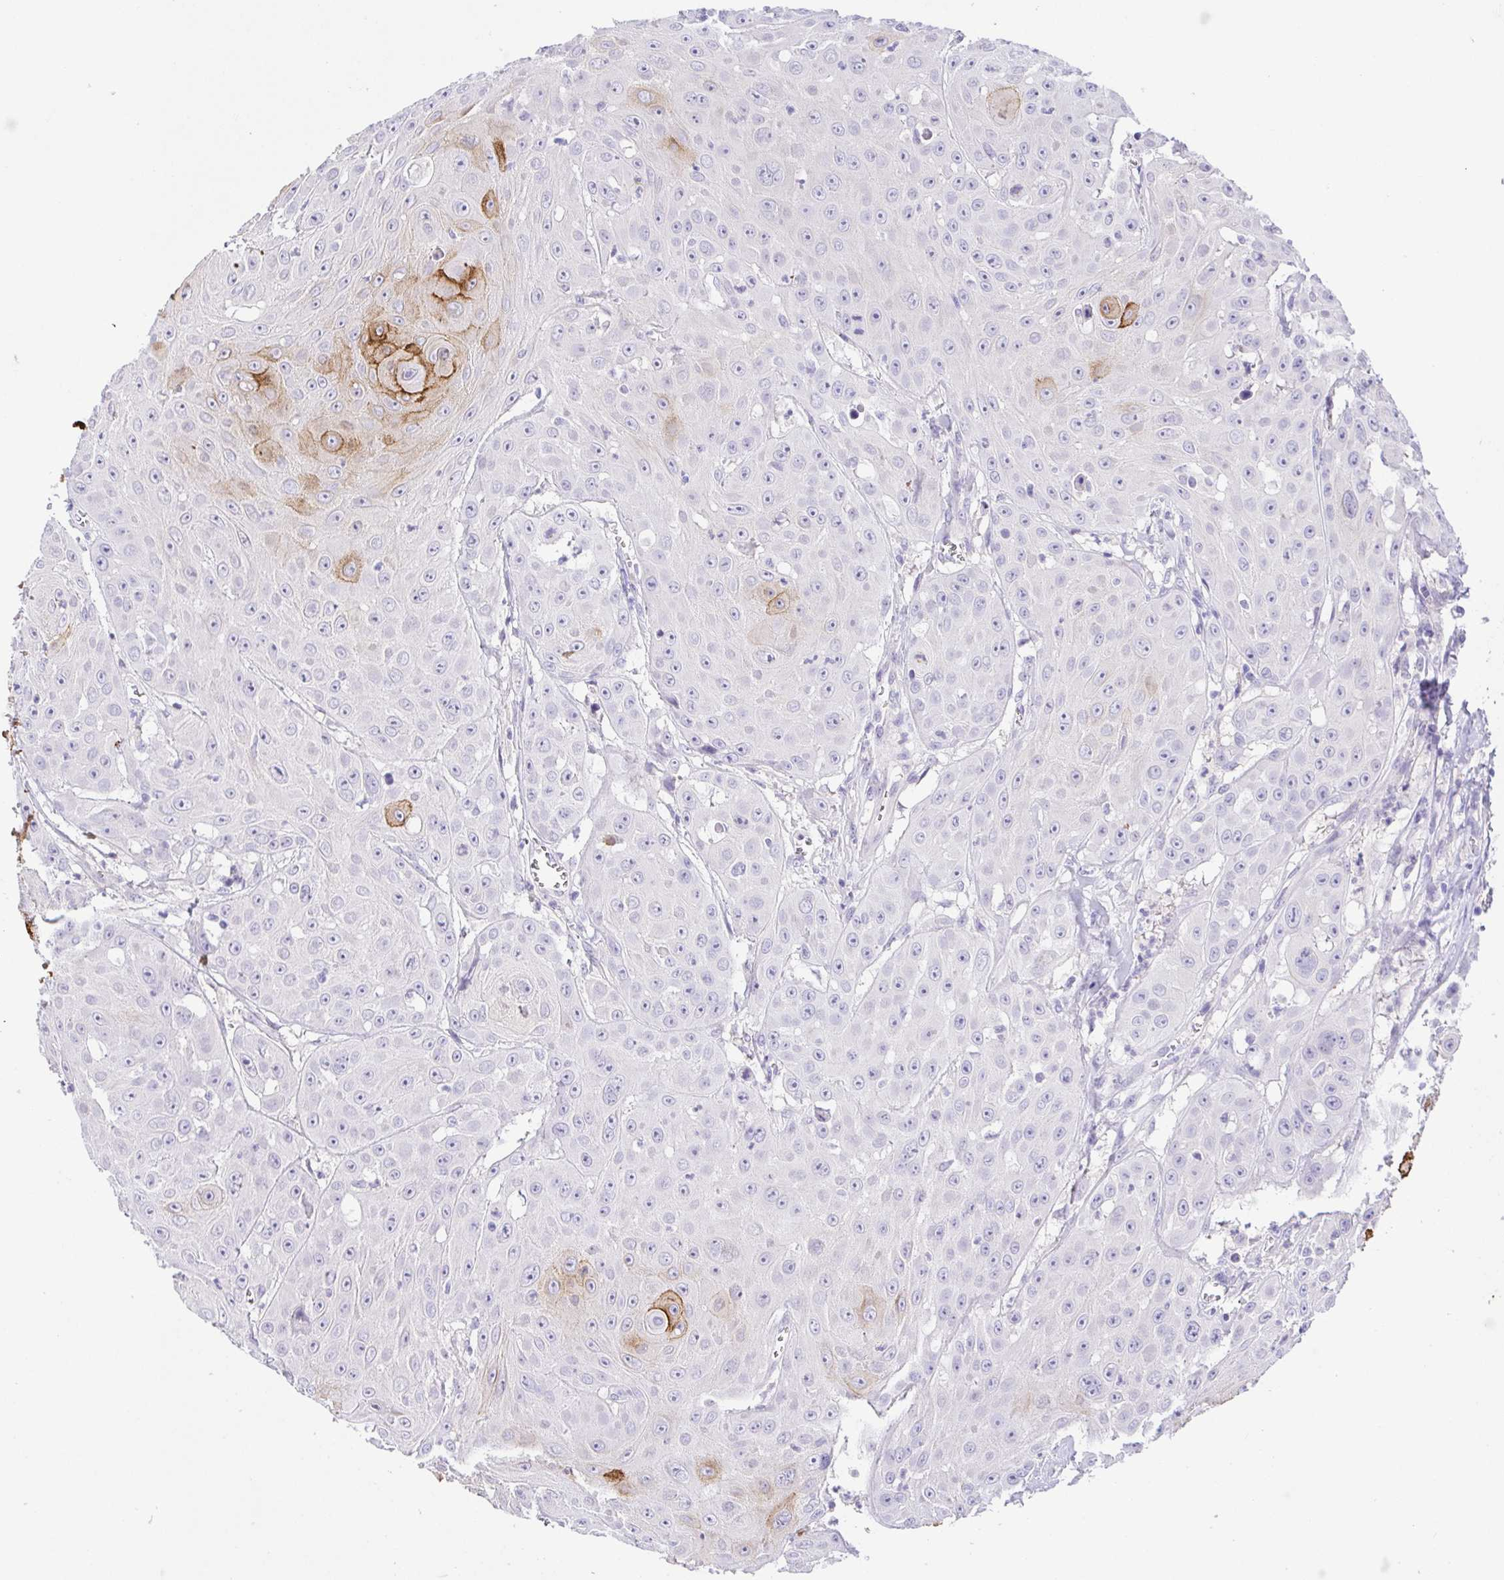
{"staining": {"intensity": "strong", "quantity": "<25%", "location": "cytoplasmic/membranous"}, "tissue": "head and neck cancer", "cell_type": "Tumor cells", "image_type": "cancer", "snomed": [{"axis": "morphology", "description": "Squamous cell carcinoma, NOS"}, {"axis": "topography", "description": "Oral tissue"}, {"axis": "topography", "description": "Head-Neck"}], "caption": "Head and neck squamous cell carcinoma was stained to show a protein in brown. There is medium levels of strong cytoplasmic/membranous positivity in about <25% of tumor cells. (IHC, brightfield microscopy, high magnification).", "gene": "KRTDAP", "patient": {"sex": "male", "age": 81}}